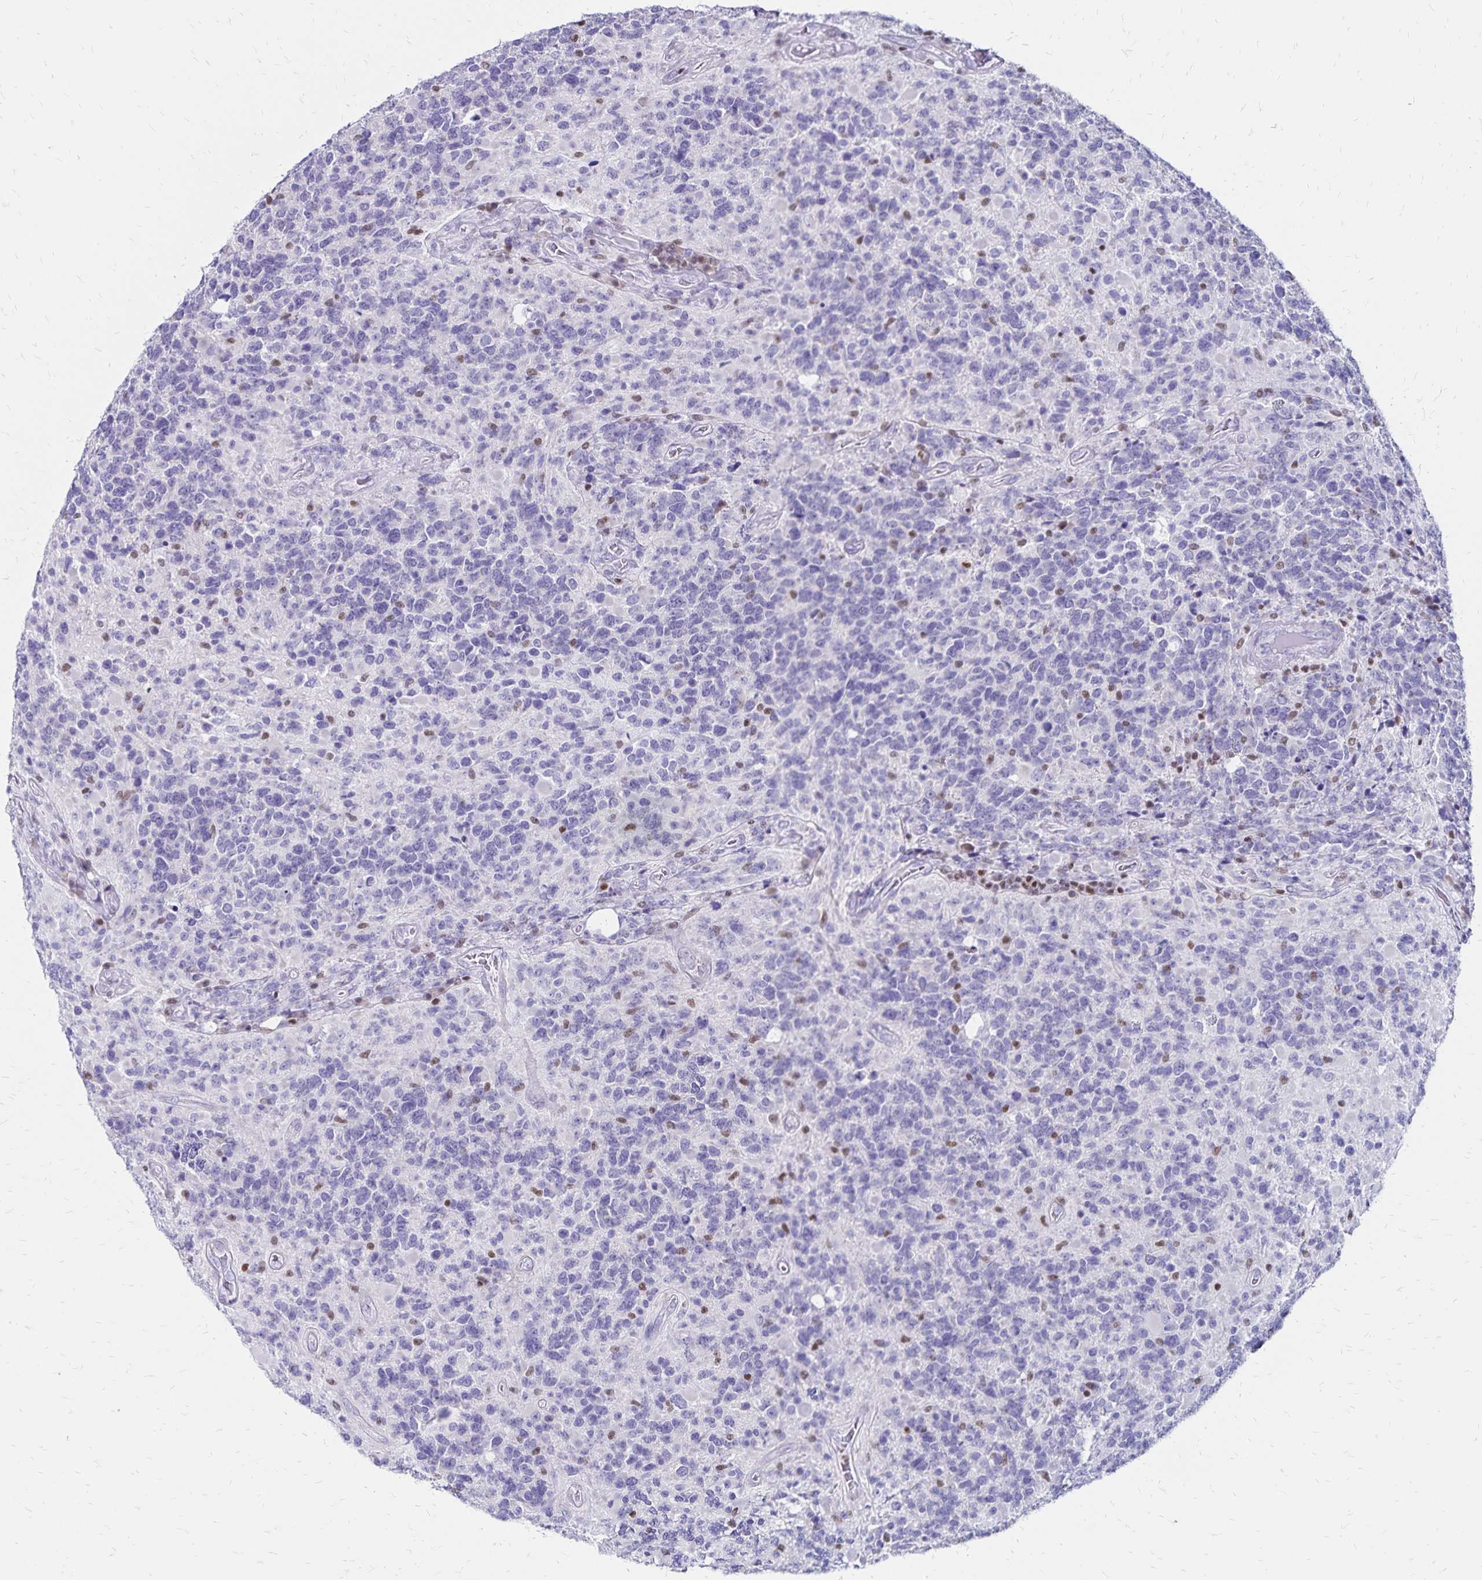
{"staining": {"intensity": "negative", "quantity": "none", "location": "none"}, "tissue": "glioma", "cell_type": "Tumor cells", "image_type": "cancer", "snomed": [{"axis": "morphology", "description": "Glioma, malignant, High grade"}, {"axis": "topography", "description": "Brain"}], "caption": "Immunohistochemistry (IHC) of high-grade glioma (malignant) shows no expression in tumor cells.", "gene": "IKZF1", "patient": {"sex": "female", "age": 40}}